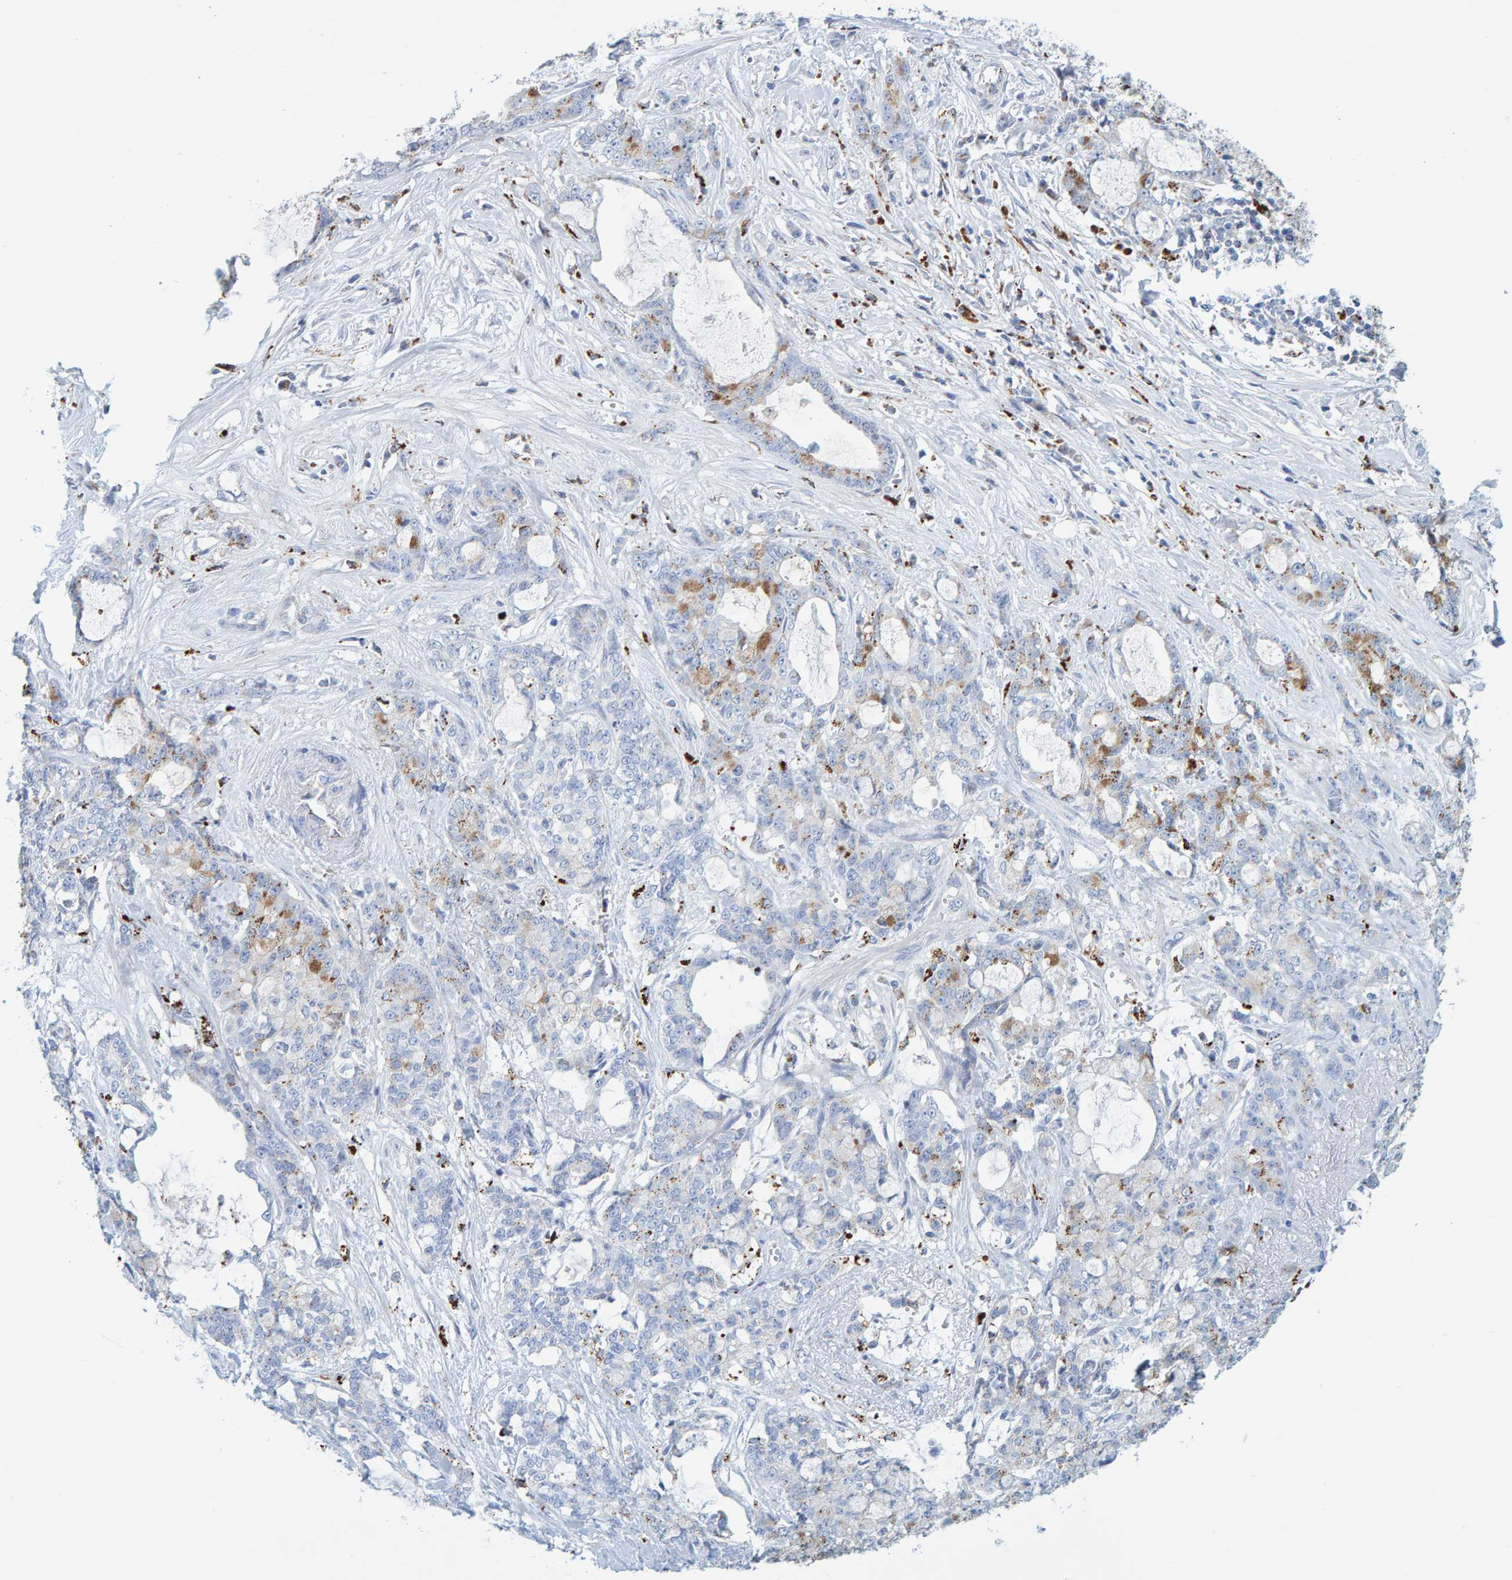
{"staining": {"intensity": "moderate", "quantity": "<25%", "location": "cytoplasmic/membranous"}, "tissue": "pancreatic cancer", "cell_type": "Tumor cells", "image_type": "cancer", "snomed": [{"axis": "morphology", "description": "Adenocarcinoma, NOS"}, {"axis": "topography", "description": "Pancreas"}], "caption": "IHC histopathology image of neoplastic tissue: human adenocarcinoma (pancreatic) stained using IHC shows low levels of moderate protein expression localized specifically in the cytoplasmic/membranous of tumor cells, appearing as a cytoplasmic/membranous brown color.", "gene": "BIN3", "patient": {"sex": "female", "age": 73}}